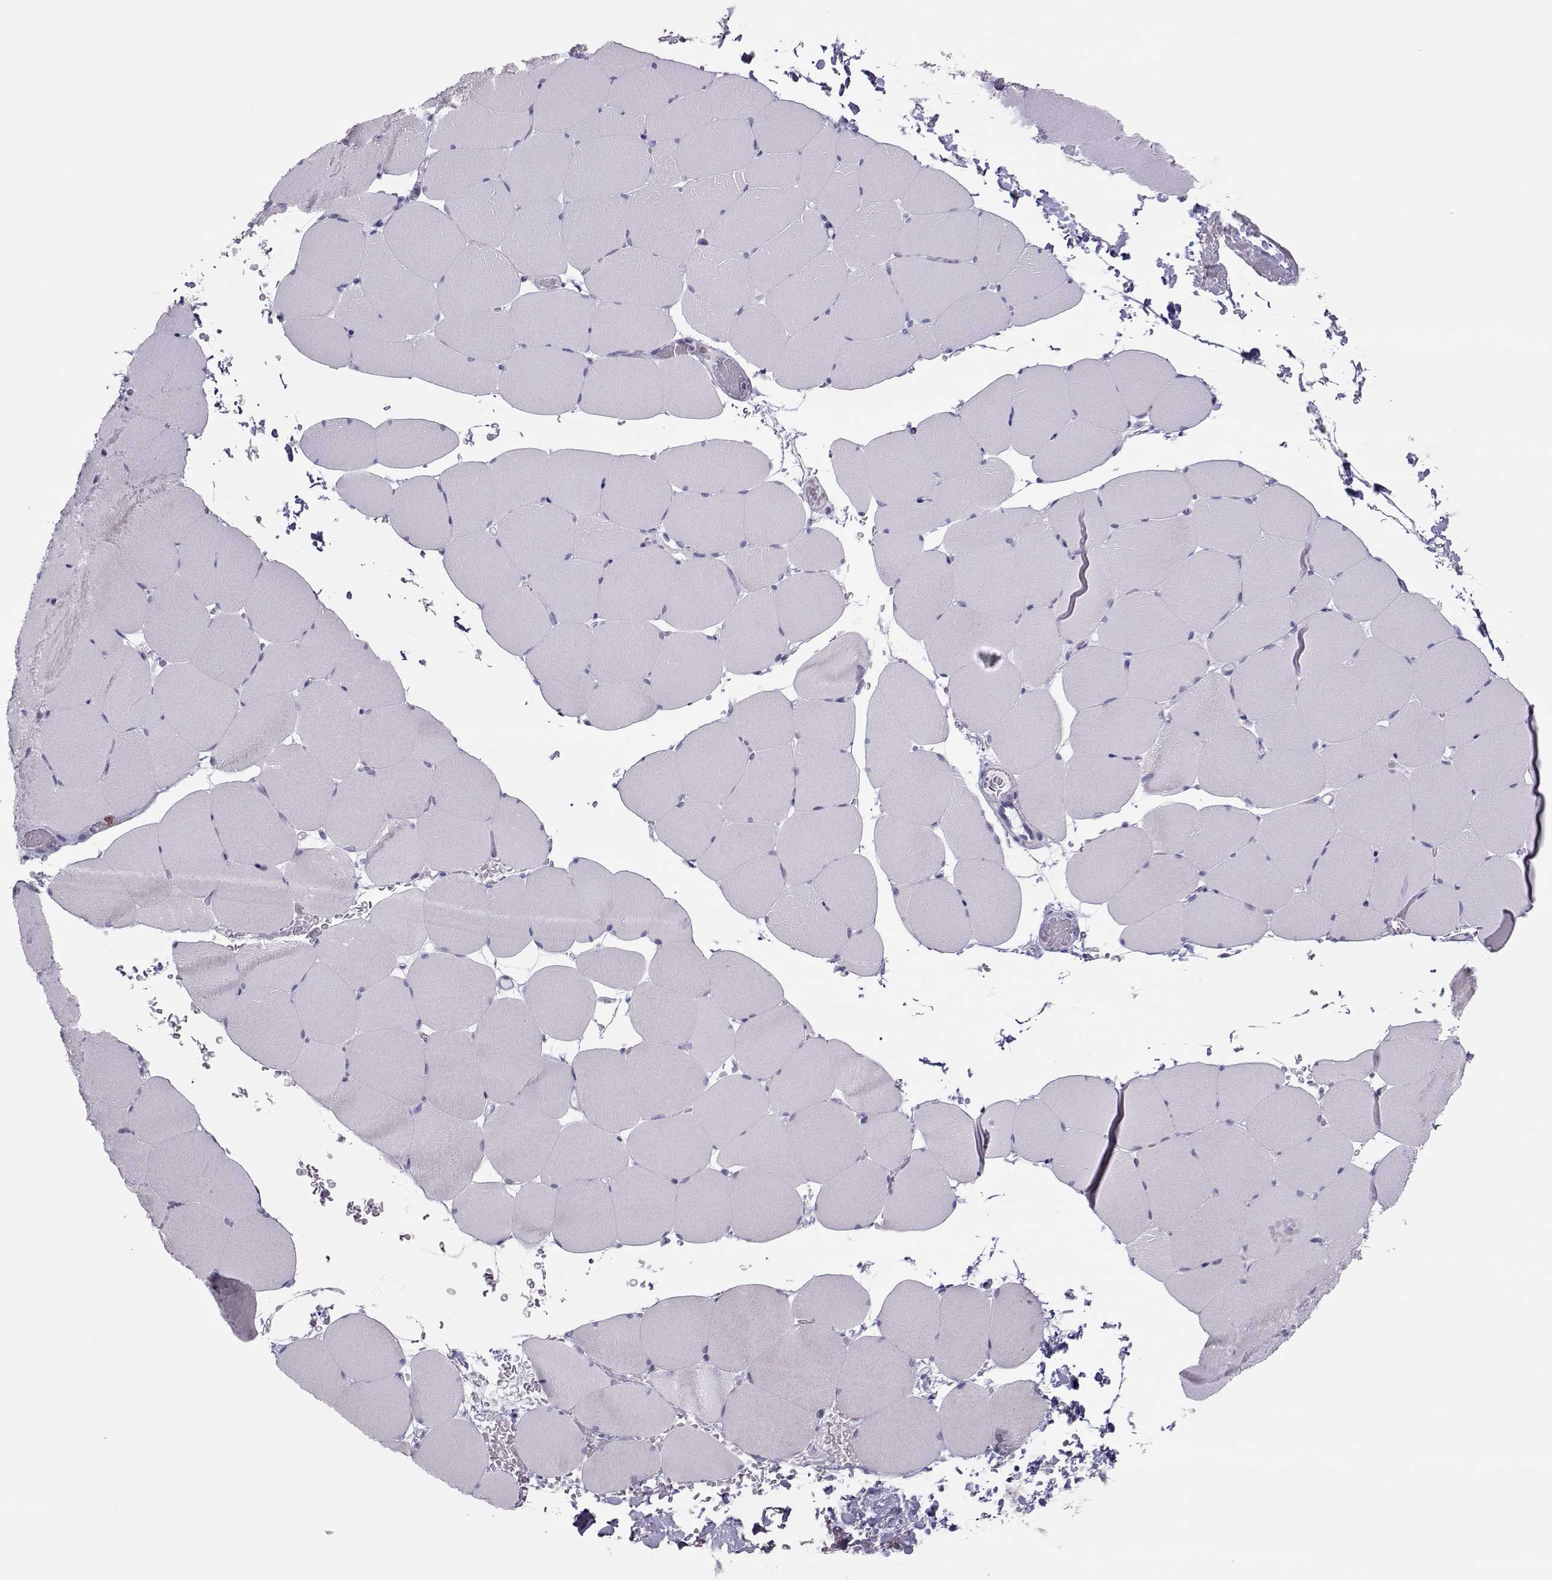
{"staining": {"intensity": "negative", "quantity": "none", "location": "none"}, "tissue": "skeletal muscle", "cell_type": "Myocytes", "image_type": "normal", "snomed": [{"axis": "morphology", "description": "Normal tissue, NOS"}, {"axis": "topography", "description": "Skeletal muscle"}], "caption": "Immunohistochemistry of benign human skeletal muscle exhibits no expression in myocytes.", "gene": "TRPM7", "patient": {"sex": "female", "age": 37}}